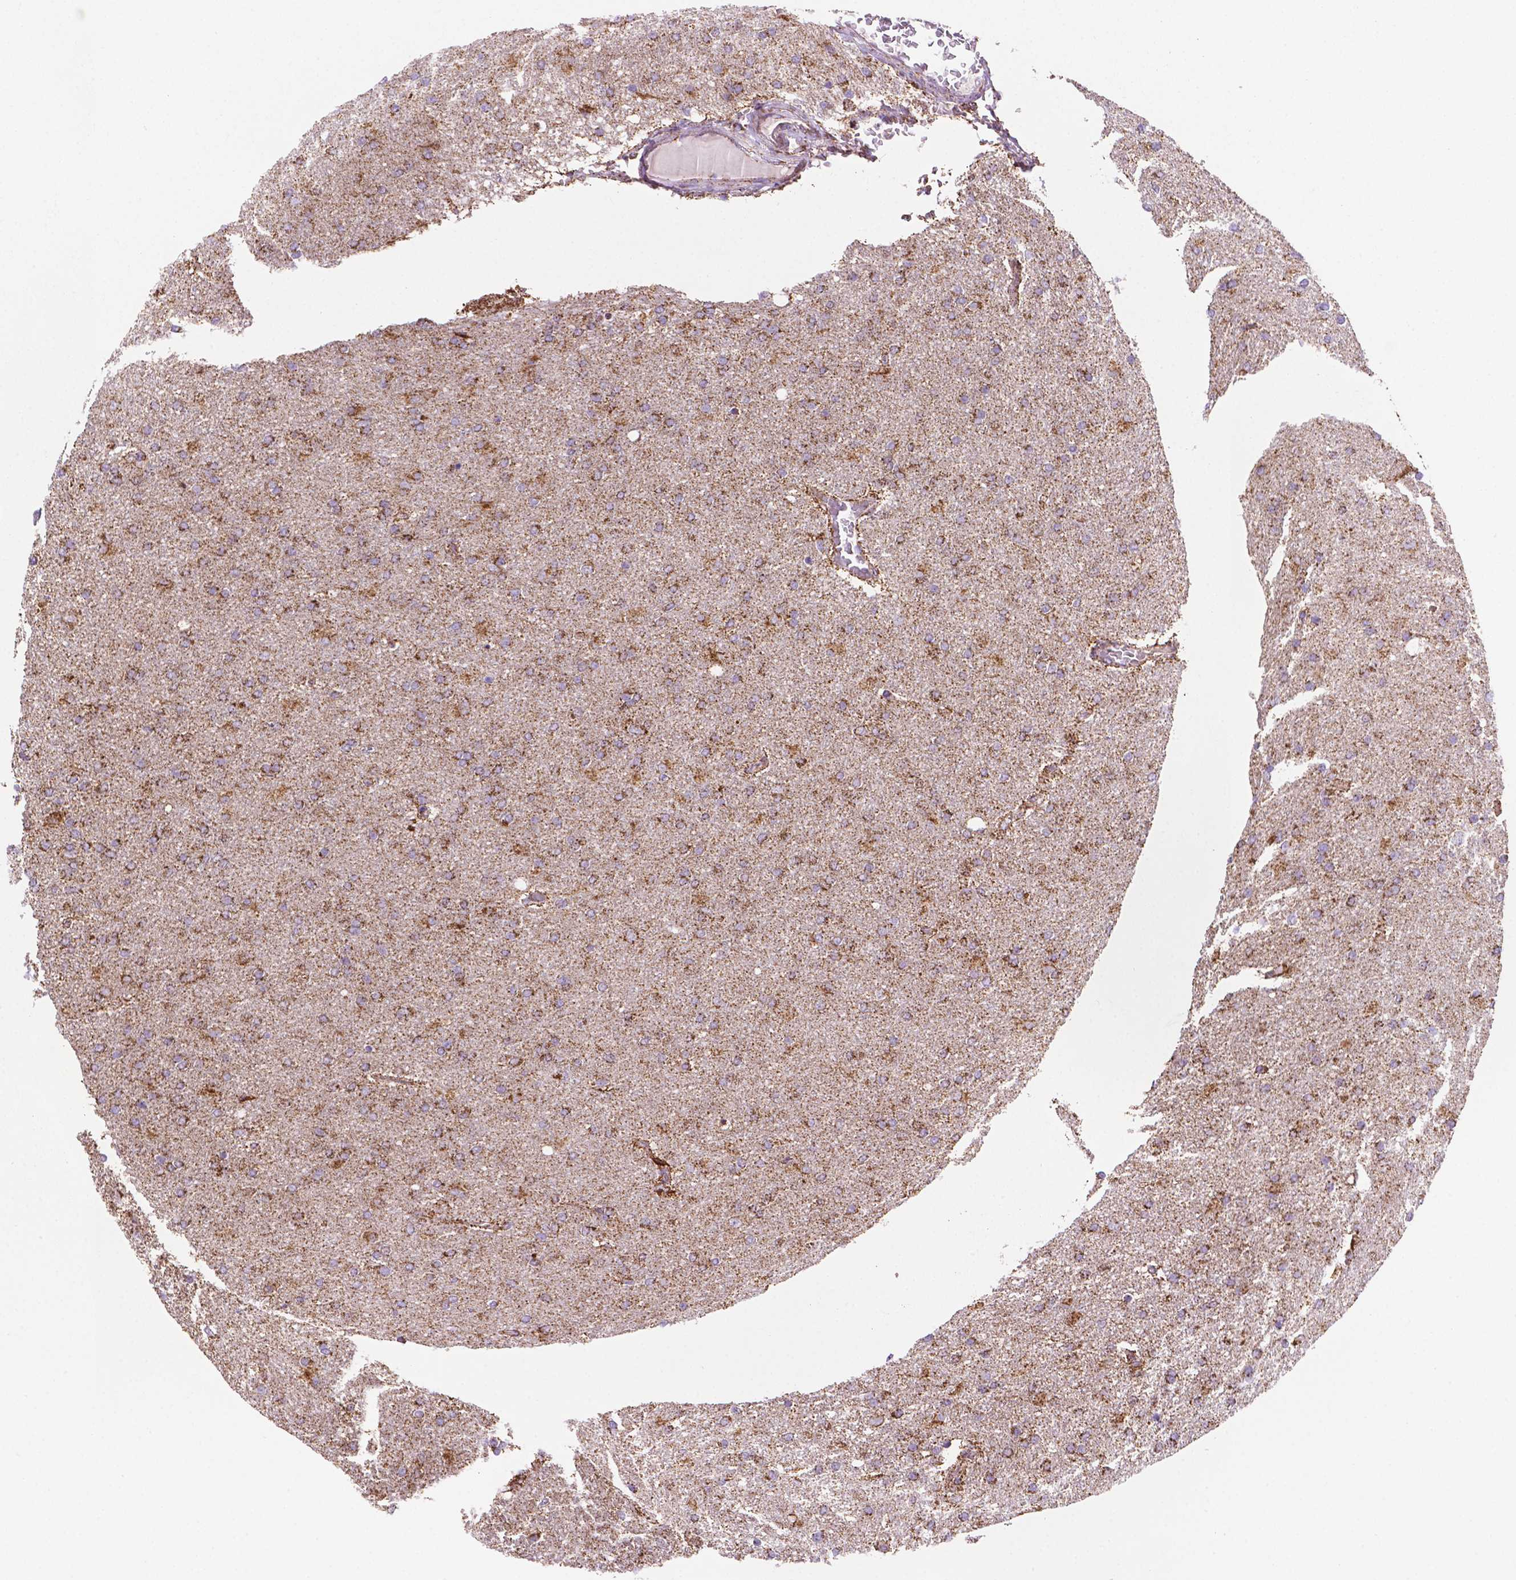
{"staining": {"intensity": "moderate", "quantity": ">75%", "location": "cytoplasmic/membranous"}, "tissue": "glioma", "cell_type": "Tumor cells", "image_type": "cancer", "snomed": [{"axis": "morphology", "description": "Glioma, malignant, High grade"}, {"axis": "topography", "description": "Cerebral cortex"}], "caption": "High-power microscopy captured an IHC micrograph of glioma, revealing moderate cytoplasmic/membranous positivity in about >75% of tumor cells.", "gene": "HSPD1", "patient": {"sex": "male", "age": 70}}